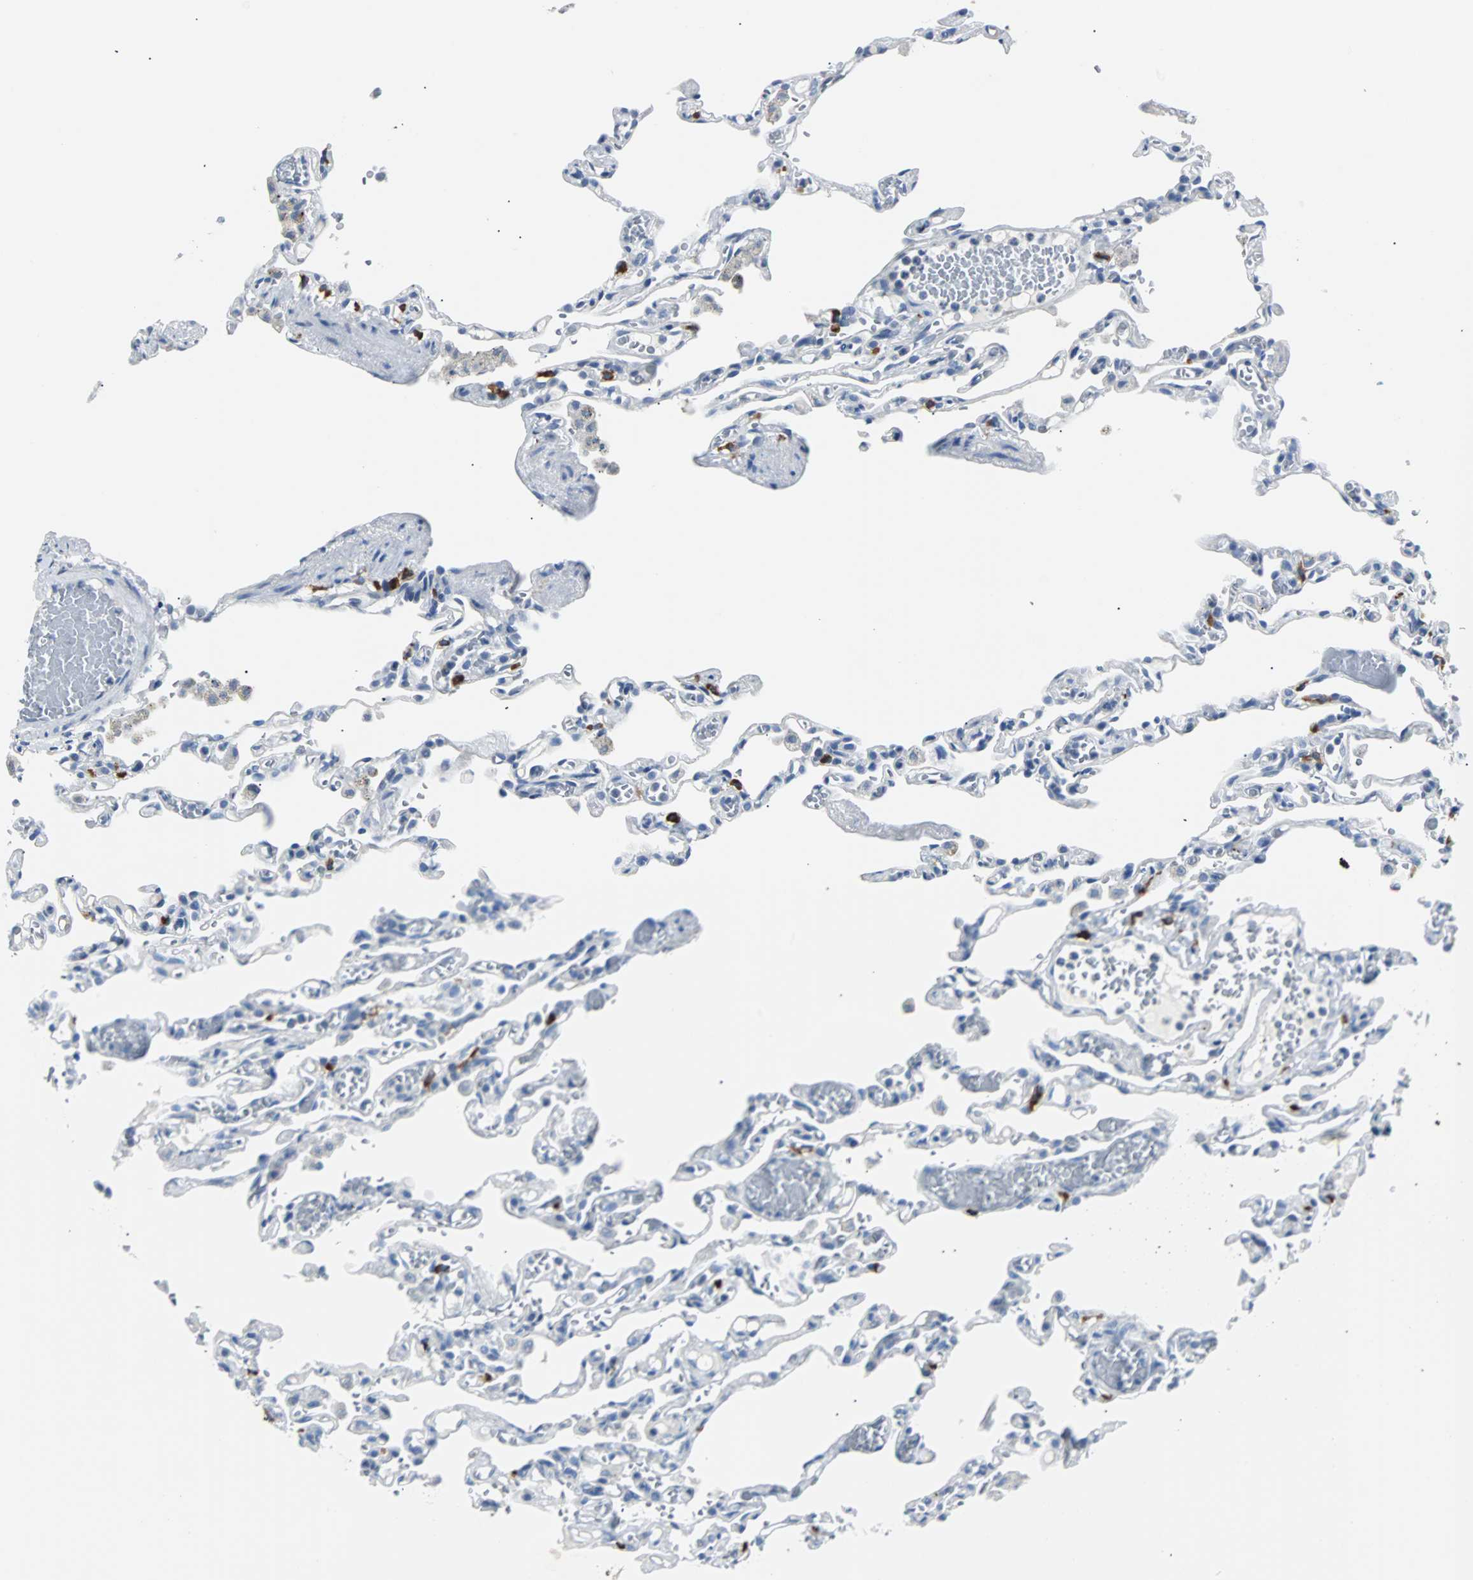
{"staining": {"intensity": "negative", "quantity": "none", "location": "none"}, "tissue": "lung", "cell_type": "Alveolar cells", "image_type": "normal", "snomed": [{"axis": "morphology", "description": "Normal tissue, NOS"}, {"axis": "topography", "description": "Lung"}], "caption": "The histopathology image demonstrates no staining of alveolar cells in unremarkable lung.", "gene": "RASA1", "patient": {"sex": "male", "age": 21}}